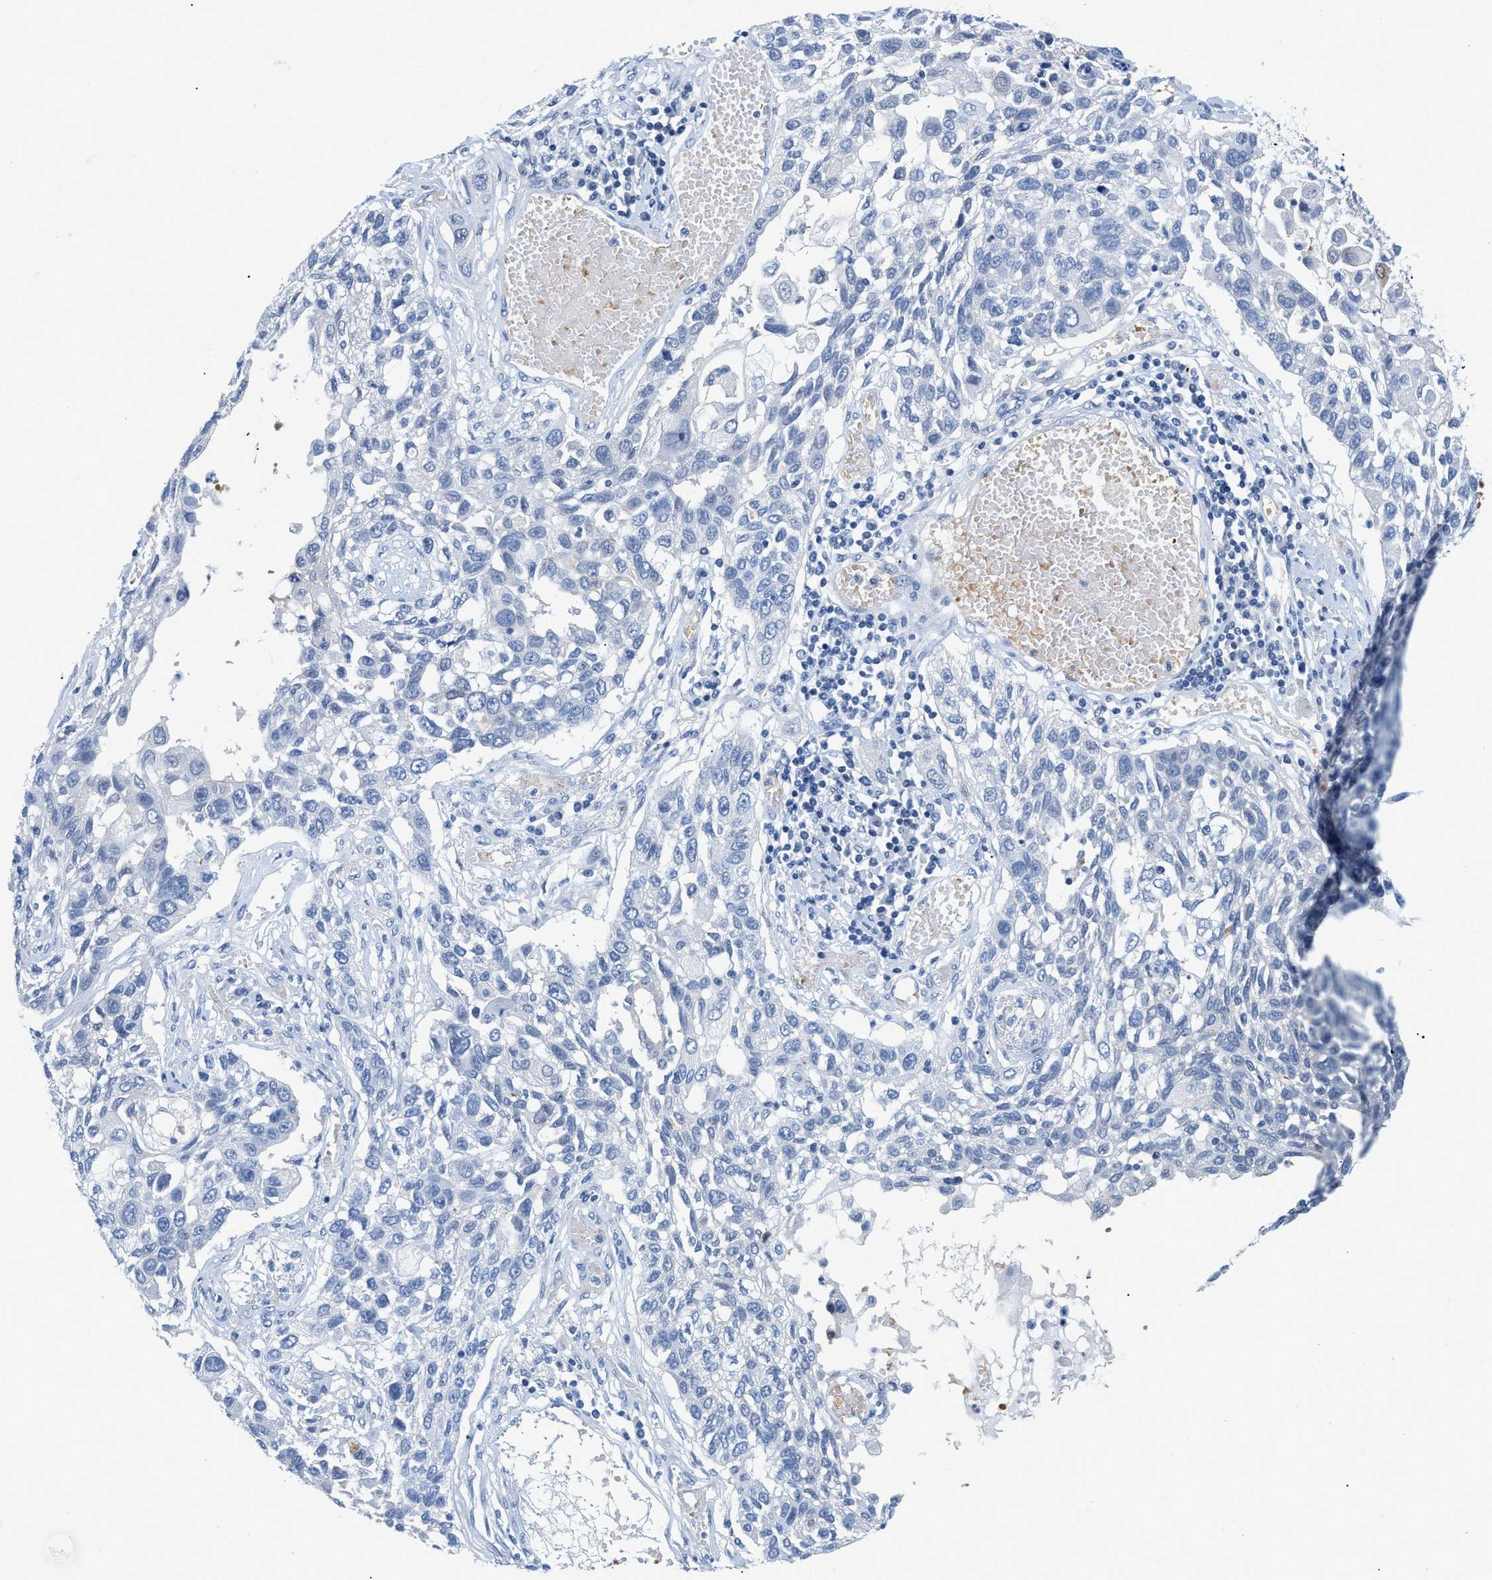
{"staining": {"intensity": "negative", "quantity": "none", "location": "none"}, "tissue": "lung cancer", "cell_type": "Tumor cells", "image_type": "cancer", "snomed": [{"axis": "morphology", "description": "Squamous cell carcinoma, NOS"}, {"axis": "topography", "description": "Lung"}], "caption": "Tumor cells show no significant protein expression in squamous cell carcinoma (lung).", "gene": "BPGM", "patient": {"sex": "male", "age": 71}}